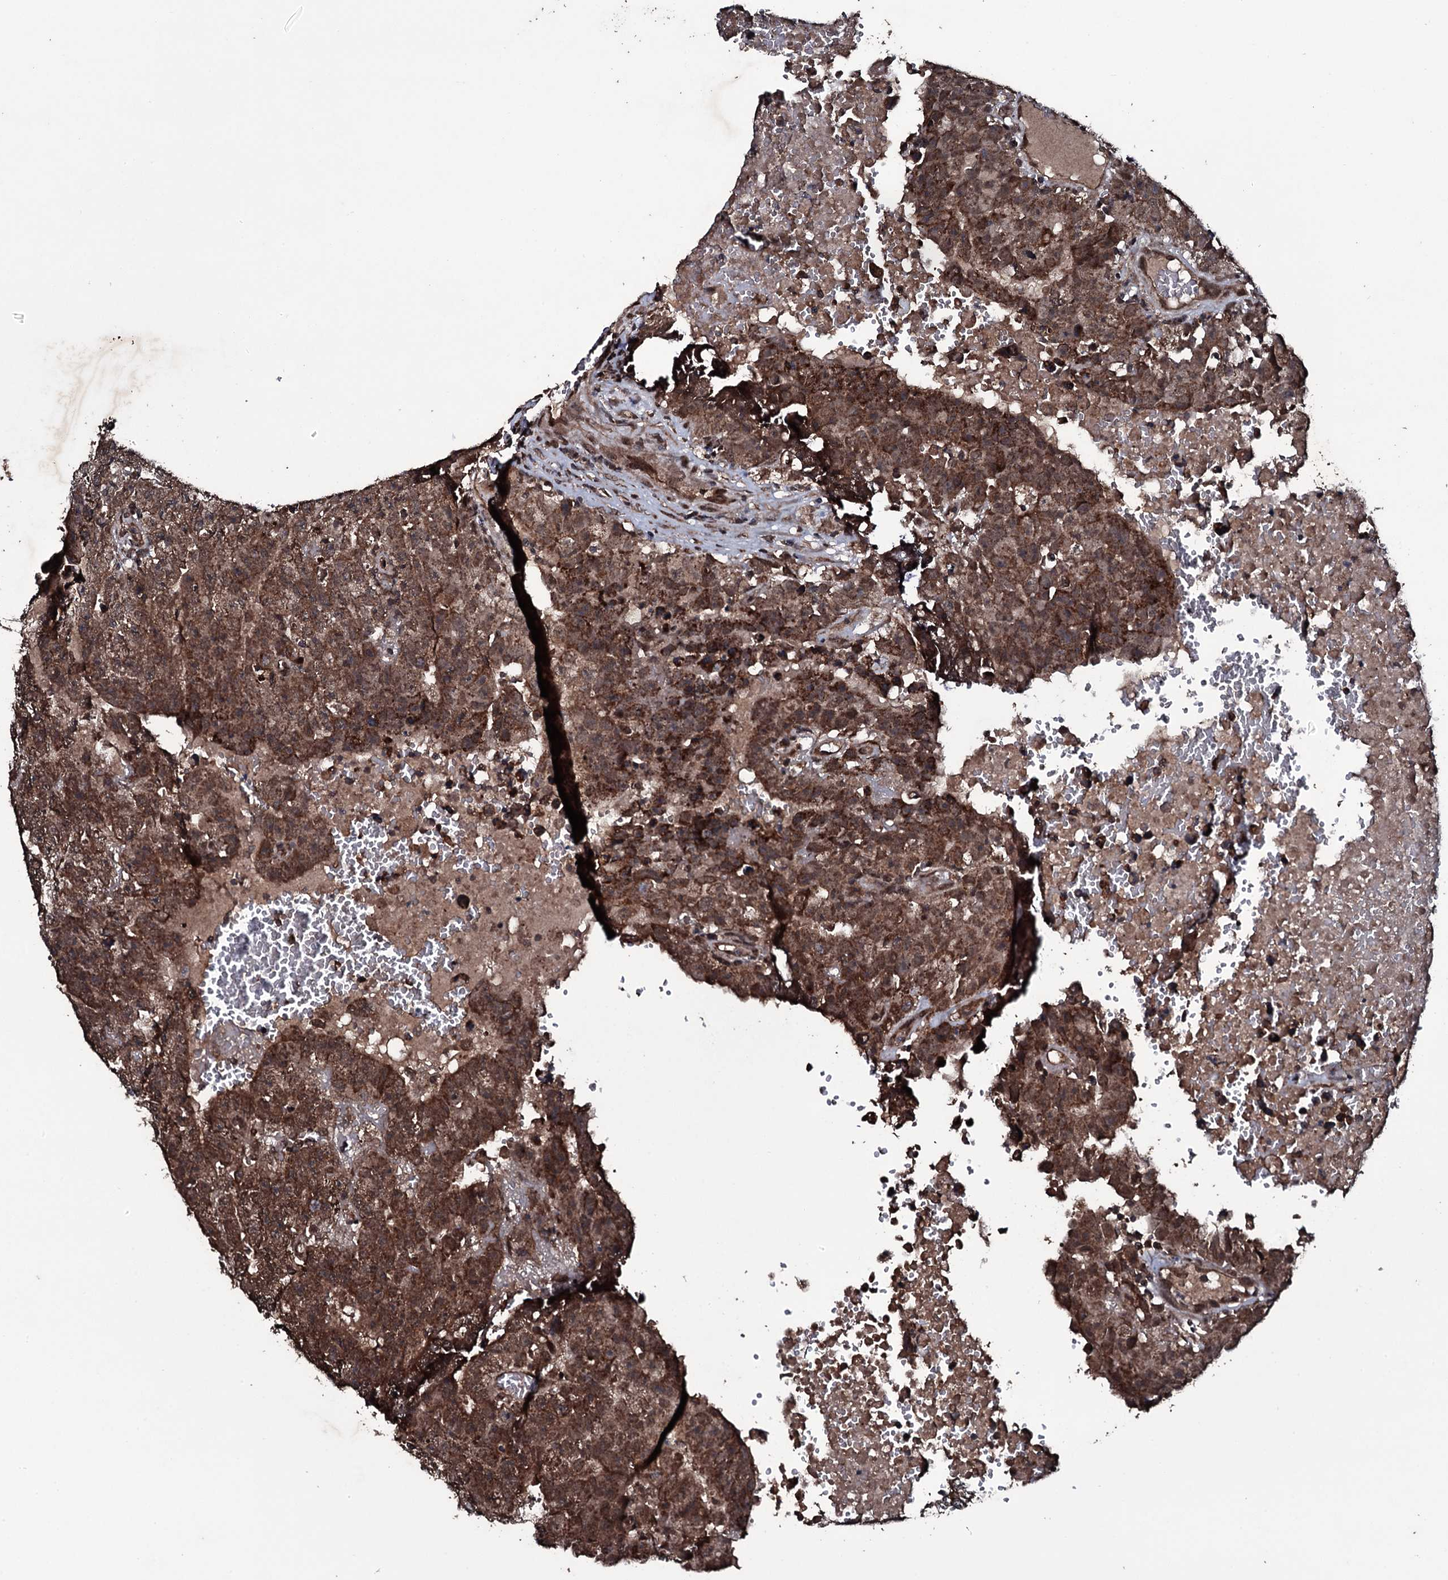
{"staining": {"intensity": "moderate", "quantity": ">75%", "location": "cytoplasmic/membranous"}, "tissue": "testis cancer", "cell_type": "Tumor cells", "image_type": "cancer", "snomed": [{"axis": "morphology", "description": "Carcinoma, Embryonal, NOS"}, {"axis": "topography", "description": "Testis"}], "caption": "Protein expression analysis of human testis cancer reveals moderate cytoplasmic/membranous staining in approximately >75% of tumor cells.", "gene": "MRPS31", "patient": {"sex": "male", "age": 25}}